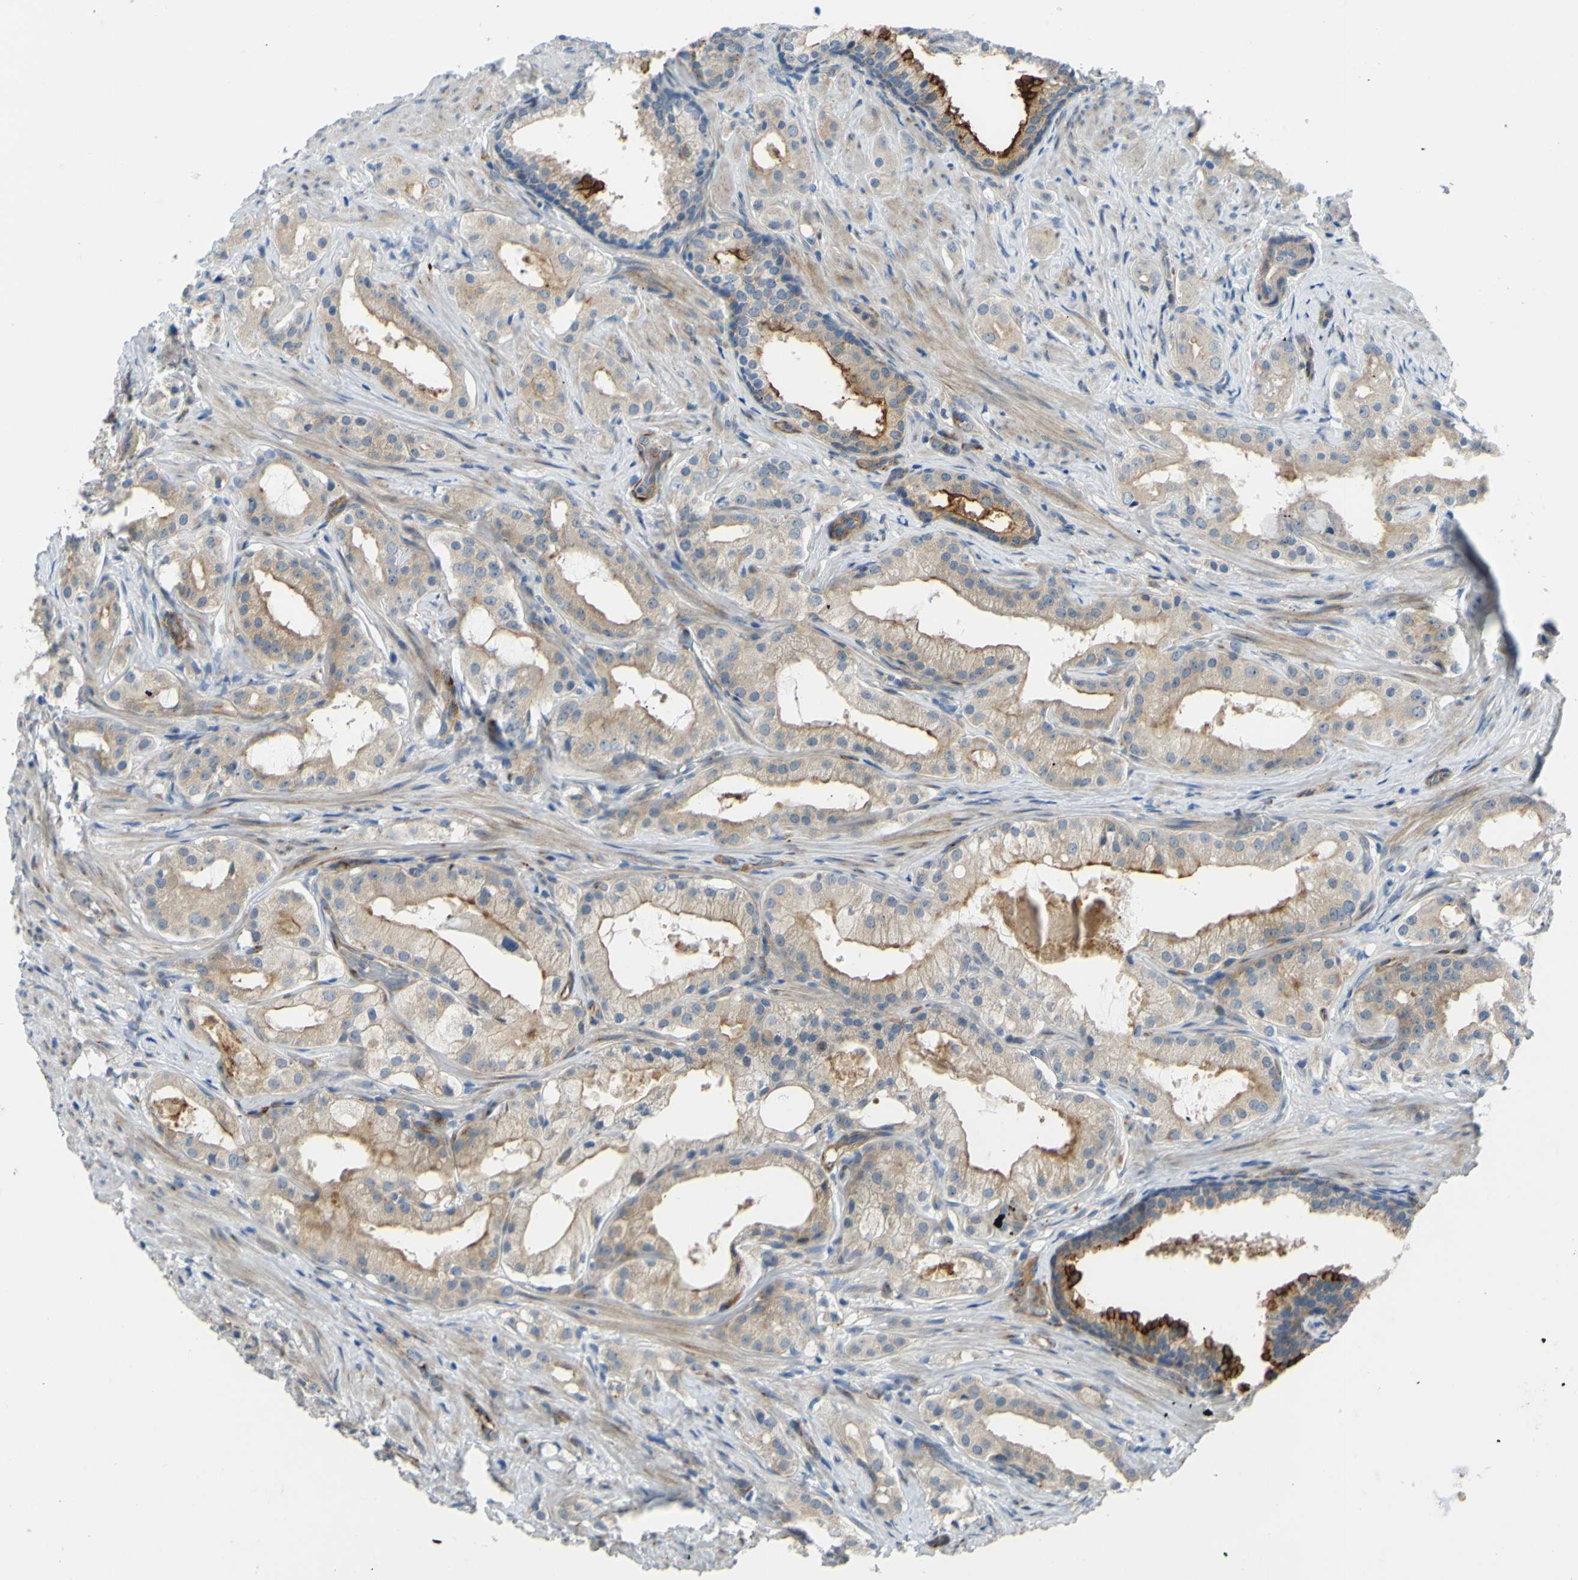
{"staining": {"intensity": "moderate", "quantity": ">75%", "location": "cytoplasmic/membranous"}, "tissue": "prostate cancer", "cell_type": "Tumor cells", "image_type": "cancer", "snomed": [{"axis": "morphology", "description": "Adenocarcinoma, Low grade"}, {"axis": "topography", "description": "Prostate"}], "caption": "Immunohistochemical staining of prostate adenocarcinoma (low-grade) shows moderate cytoplasmic/membranous protein staining in about >75% of tumor cells.", "gene": "ARHGAP1", "patient": {"sex": "male", "age": 59}}